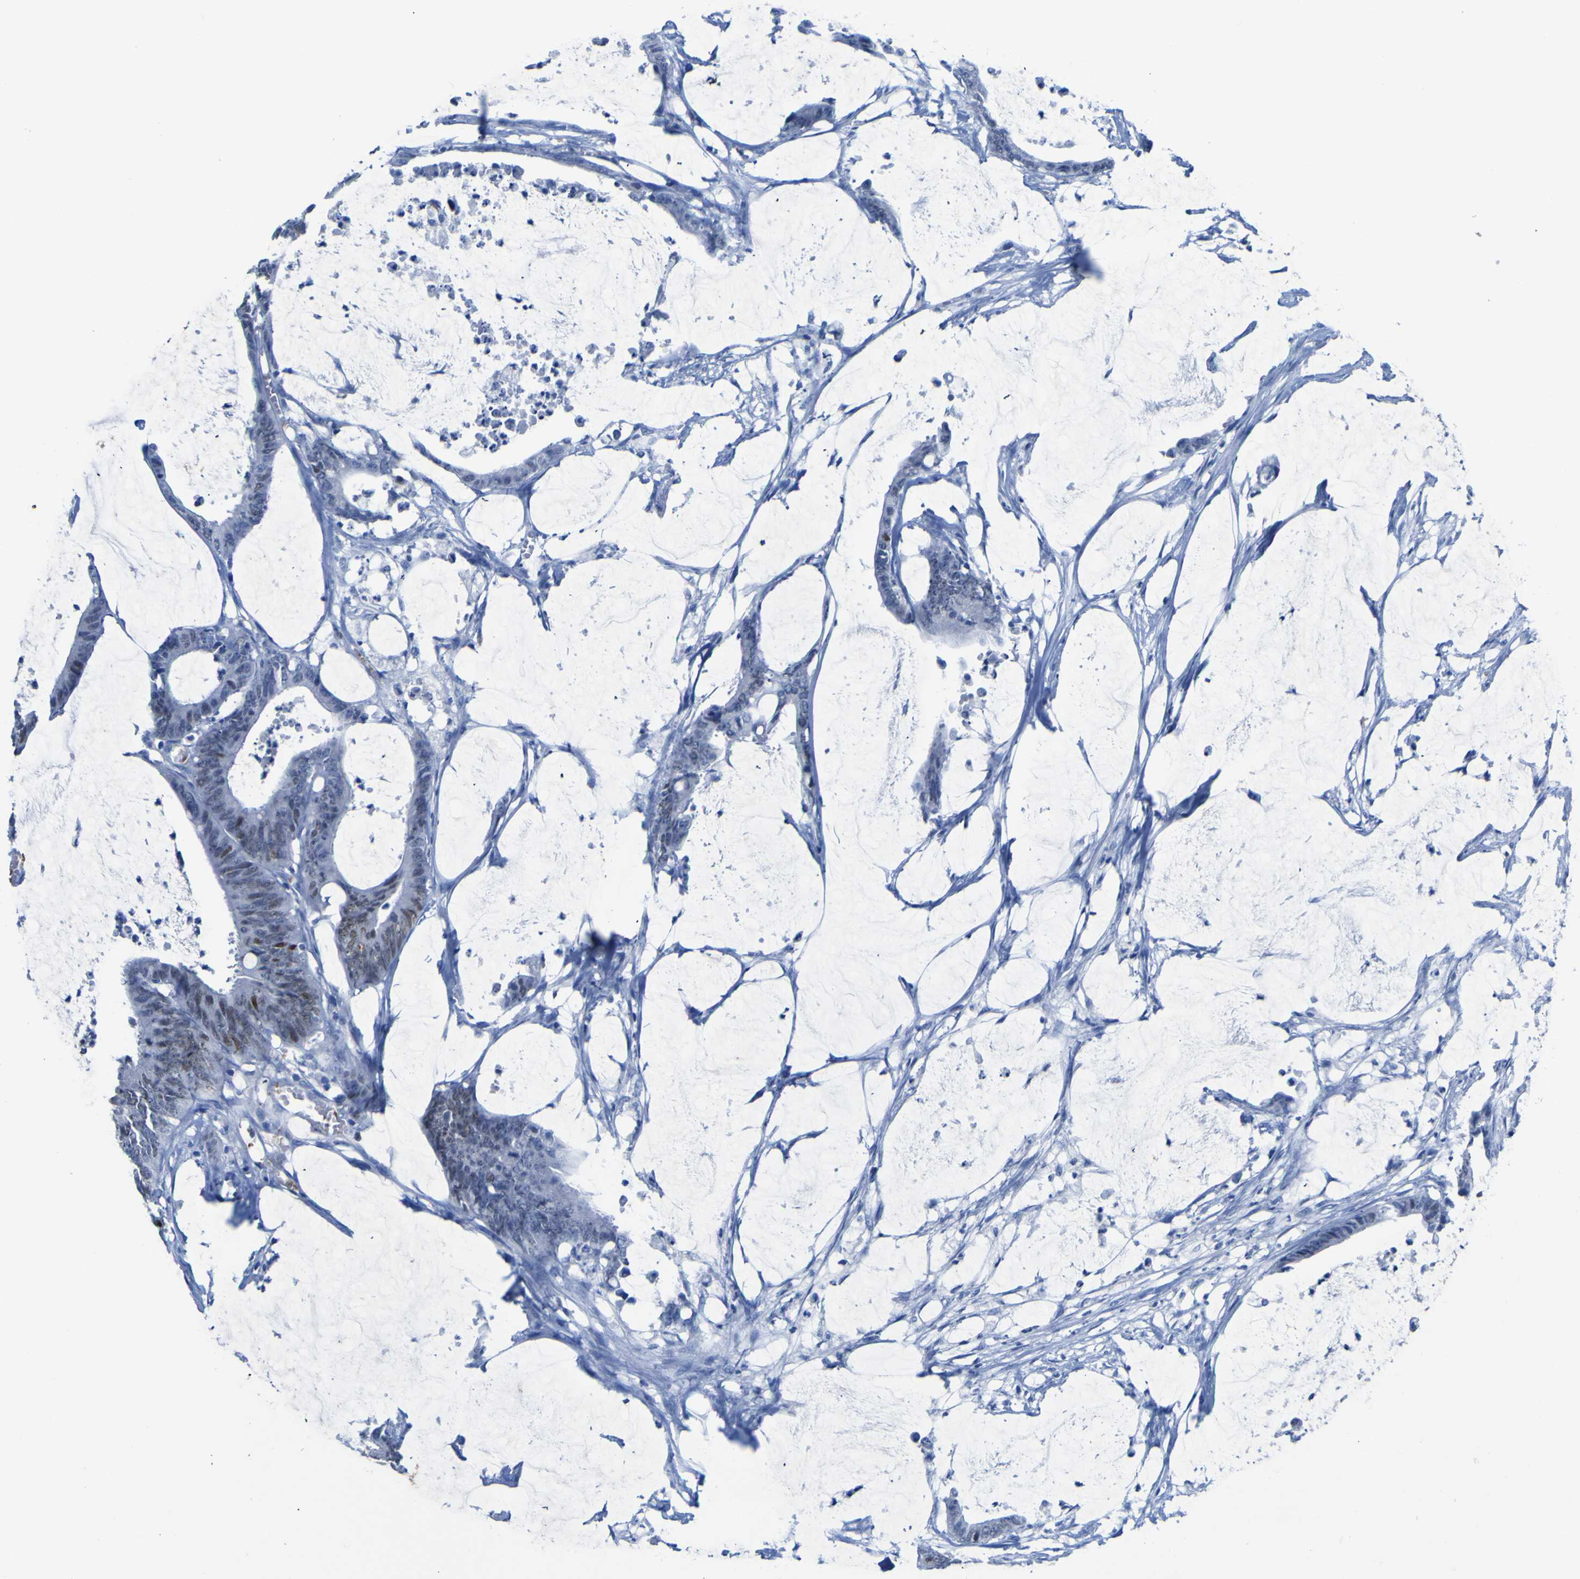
{"staining": {"intensity": "weak", "quantity": "<25%", "location": "nuclear"}, "tissue": "colorectal cancer", "cell_type": "Tumor cells", "image_type": "cancer", "snomed": [{"axis": "morphology", "description": "Adenocarcinoma, NOS"}, {"axis": "topography", "description": "Rectum"}], "caption": "Immunohistochemistry (IHC) of colorectal adenocarcinoma demonstrates no staining in tumor cells.", "gene": "DACH1", "patient": {"sex": "female", "age": 66}}